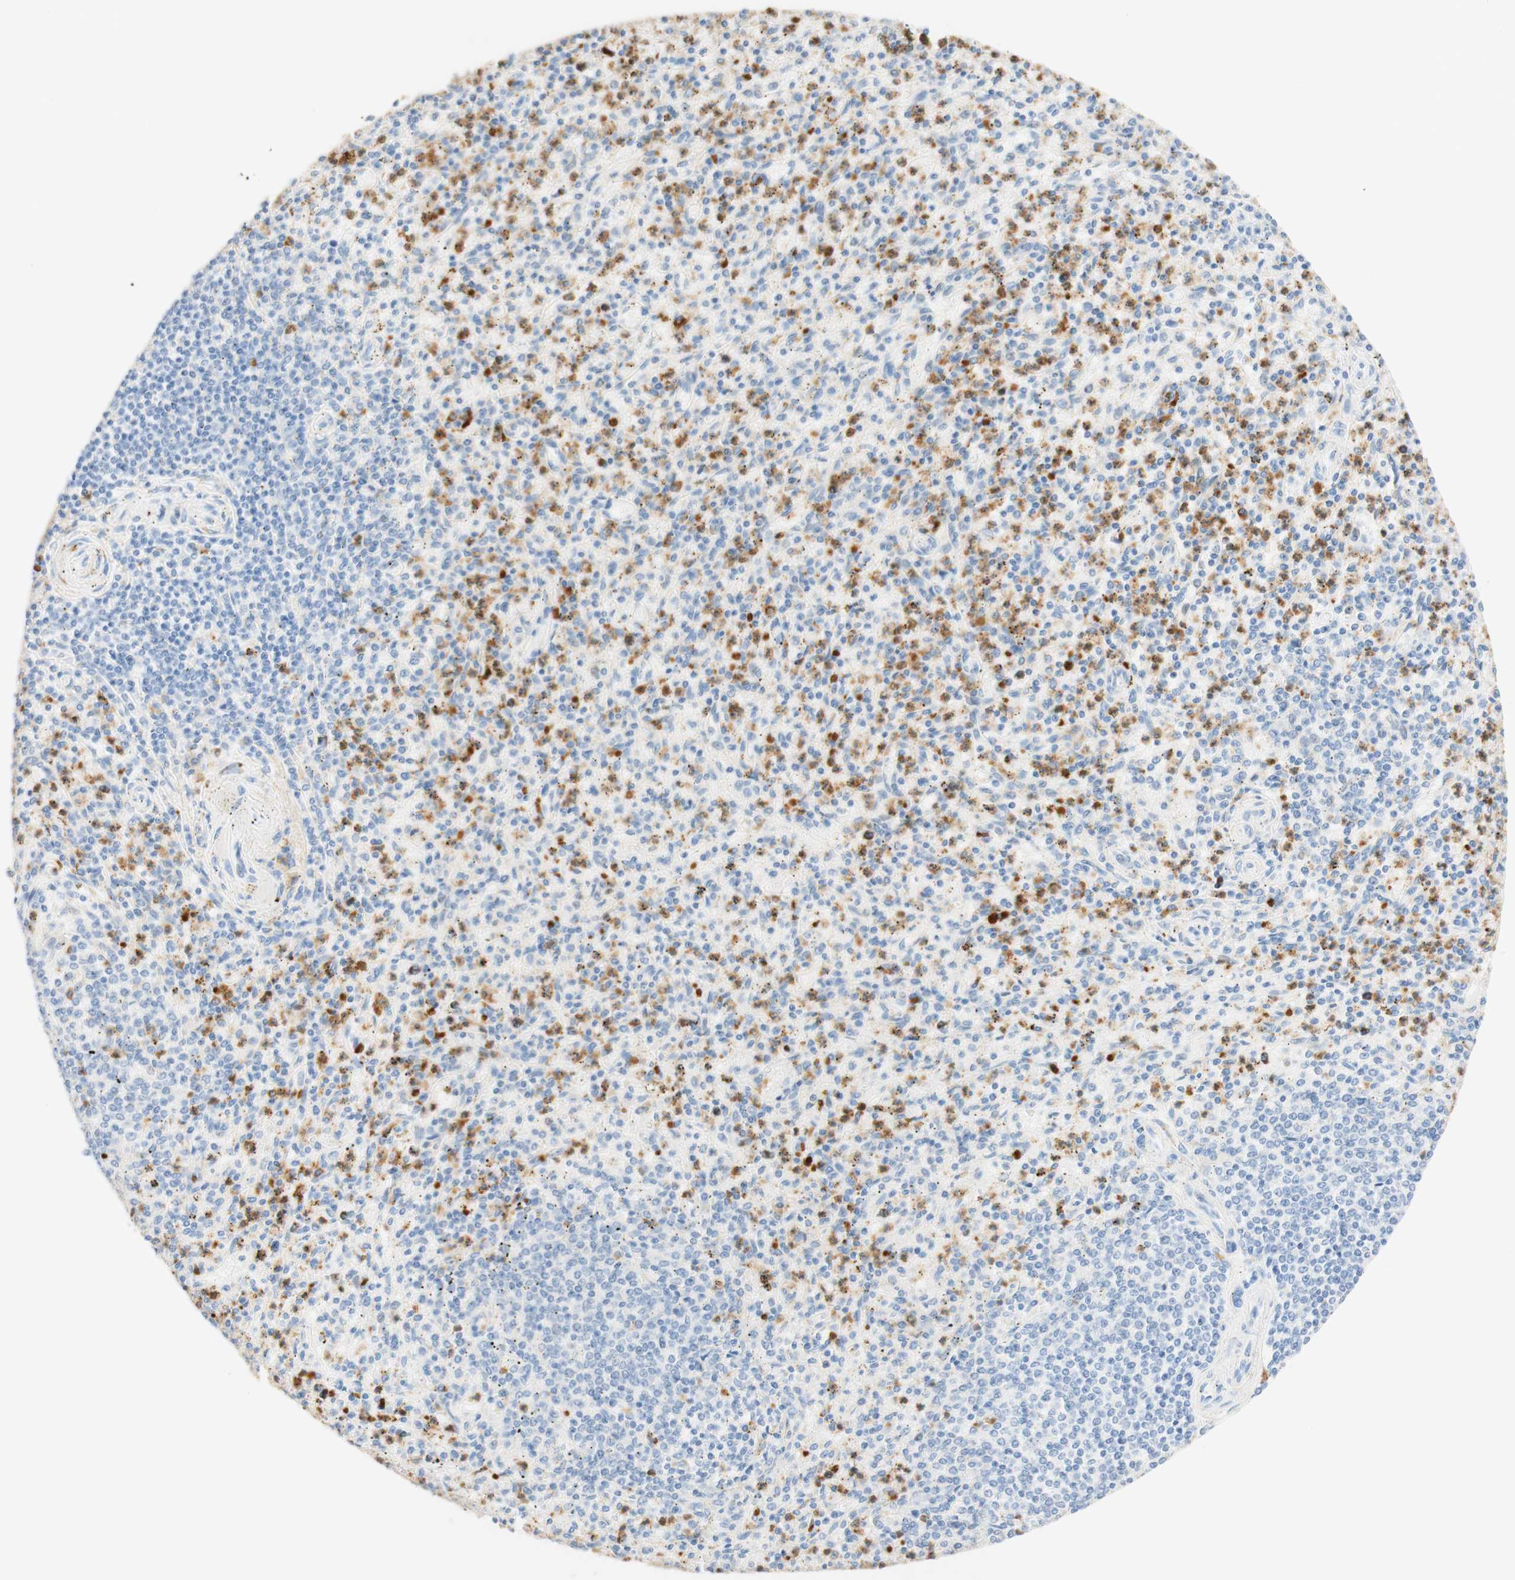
{"staining": {"intensity": "moderate", "quantity": "25%-75%", "location": "cytoplasmic/membranous"}, "tissue": "spleen", "cell_type": "Cells in red pulp", "image_type": "normal", "snomed": [{"axis": "morphology", "description": "Normal tissue, NOS"}, {"axis": "topography", "description": "Spleen"}], "caption": "Immunohistochemical staining of unremarkable spleen displays 25%-75% levels of moderate cytoplasmic/membranous protein expression in approximately 25%-75% of cells in red pulp.", "gene": "CD63", "patient": {"sex": "male", "age": 72}}